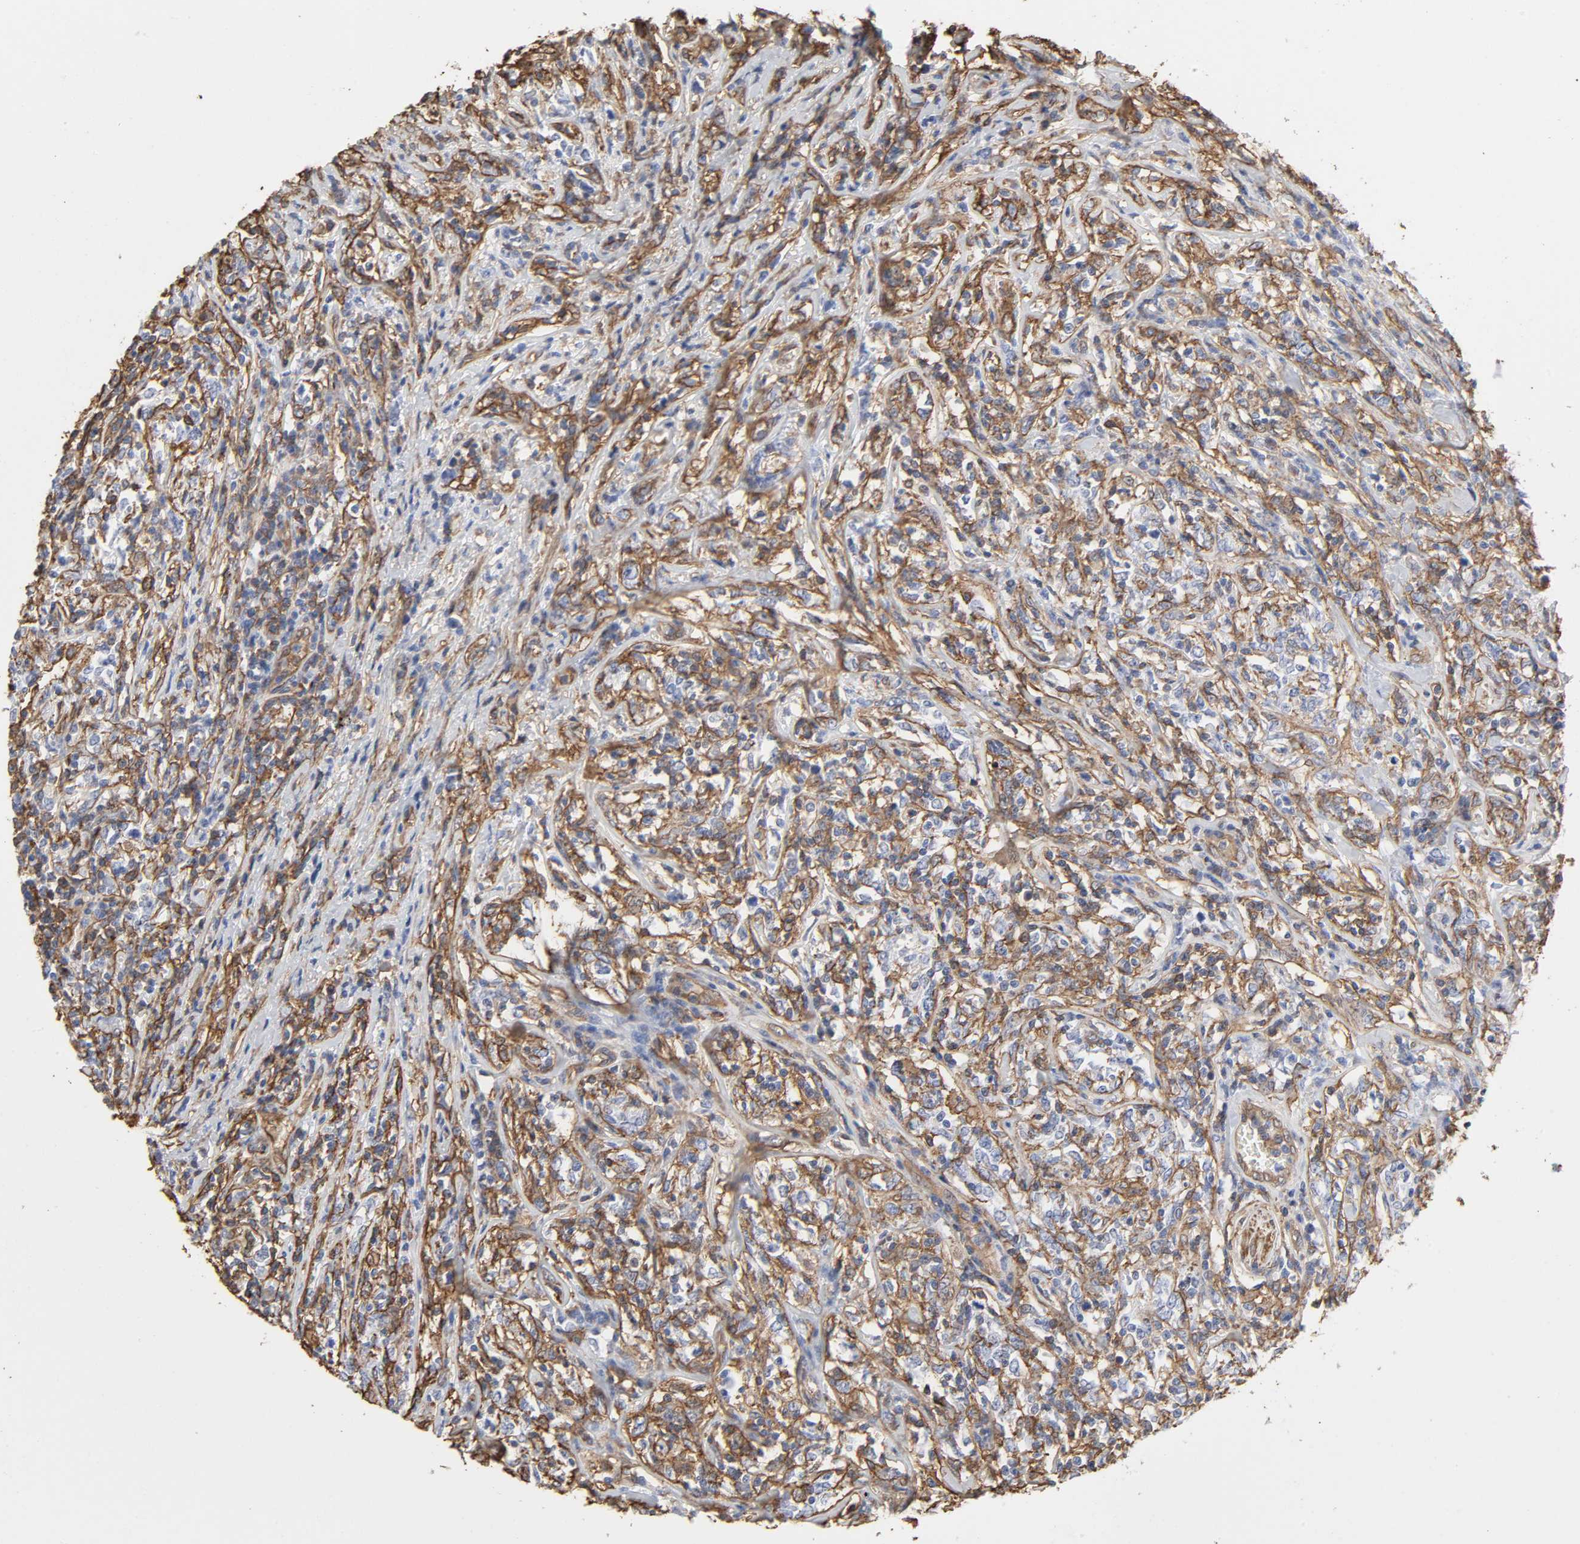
{"staining": {"intensity": "moderate", "quantity": "25%-75%", "location": "cytoplasmic/membranous"}, "tissue": "lymphoma", "cell_type": "Tumor cells", "image_type": "cancer", "snomed": [{"axis": "morphology", "description": "Malignant lymphoma, non-Hodgkin's type, High grade"}, {"axis": "topography", "description": "Lymph node"}], "caption": "Protein expression analysis of lymphoma shows moderate cytoplasmic/membranous expression in about 25%-75% of tumor cells. (Brightfield microscopy of DAB IHC at high magnification).", "gene": "ANXA2", "patient": {"sex": "female", "age": 84}}